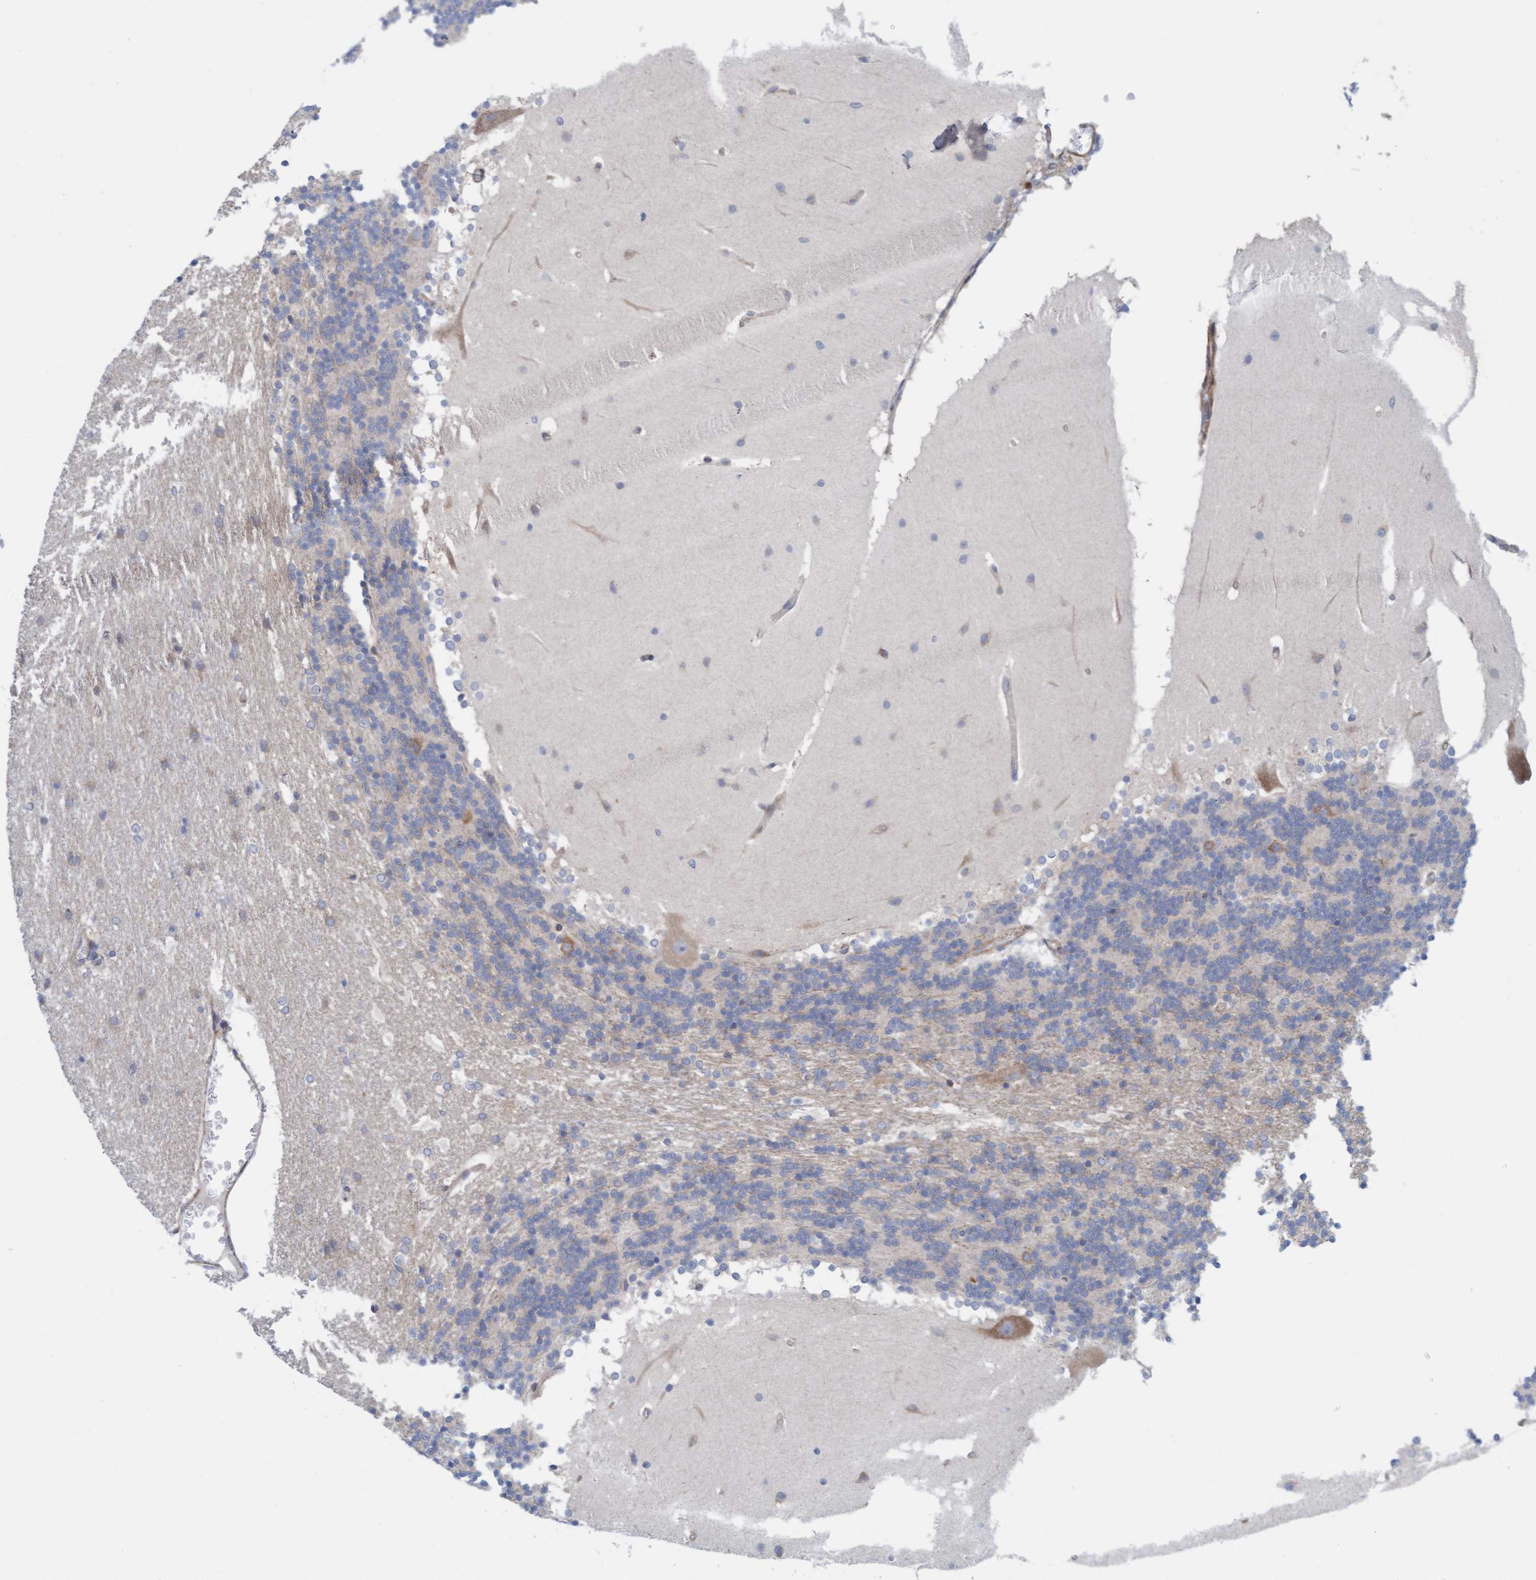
{"staining": {"intensity": "negative", "quantity": "none", "location": "none"}, "tissue": "cerebellum", "cell_type": "Cells in granular layer", "image_type": "normal", "snomed": [{"axis": "morphology", "description": "Normal tissue, NOS"}, {"axis": "topography", "description": "Cerebellum"}], "caption": "DAB (3,3'-diaminobenzidine) immunohistochemical staining of unremarkable human cerebellum displays no significant staining in cells in granular layer.", "gene": "CDK5RAP3", "patient": {"sex": "female", "age": 19}}